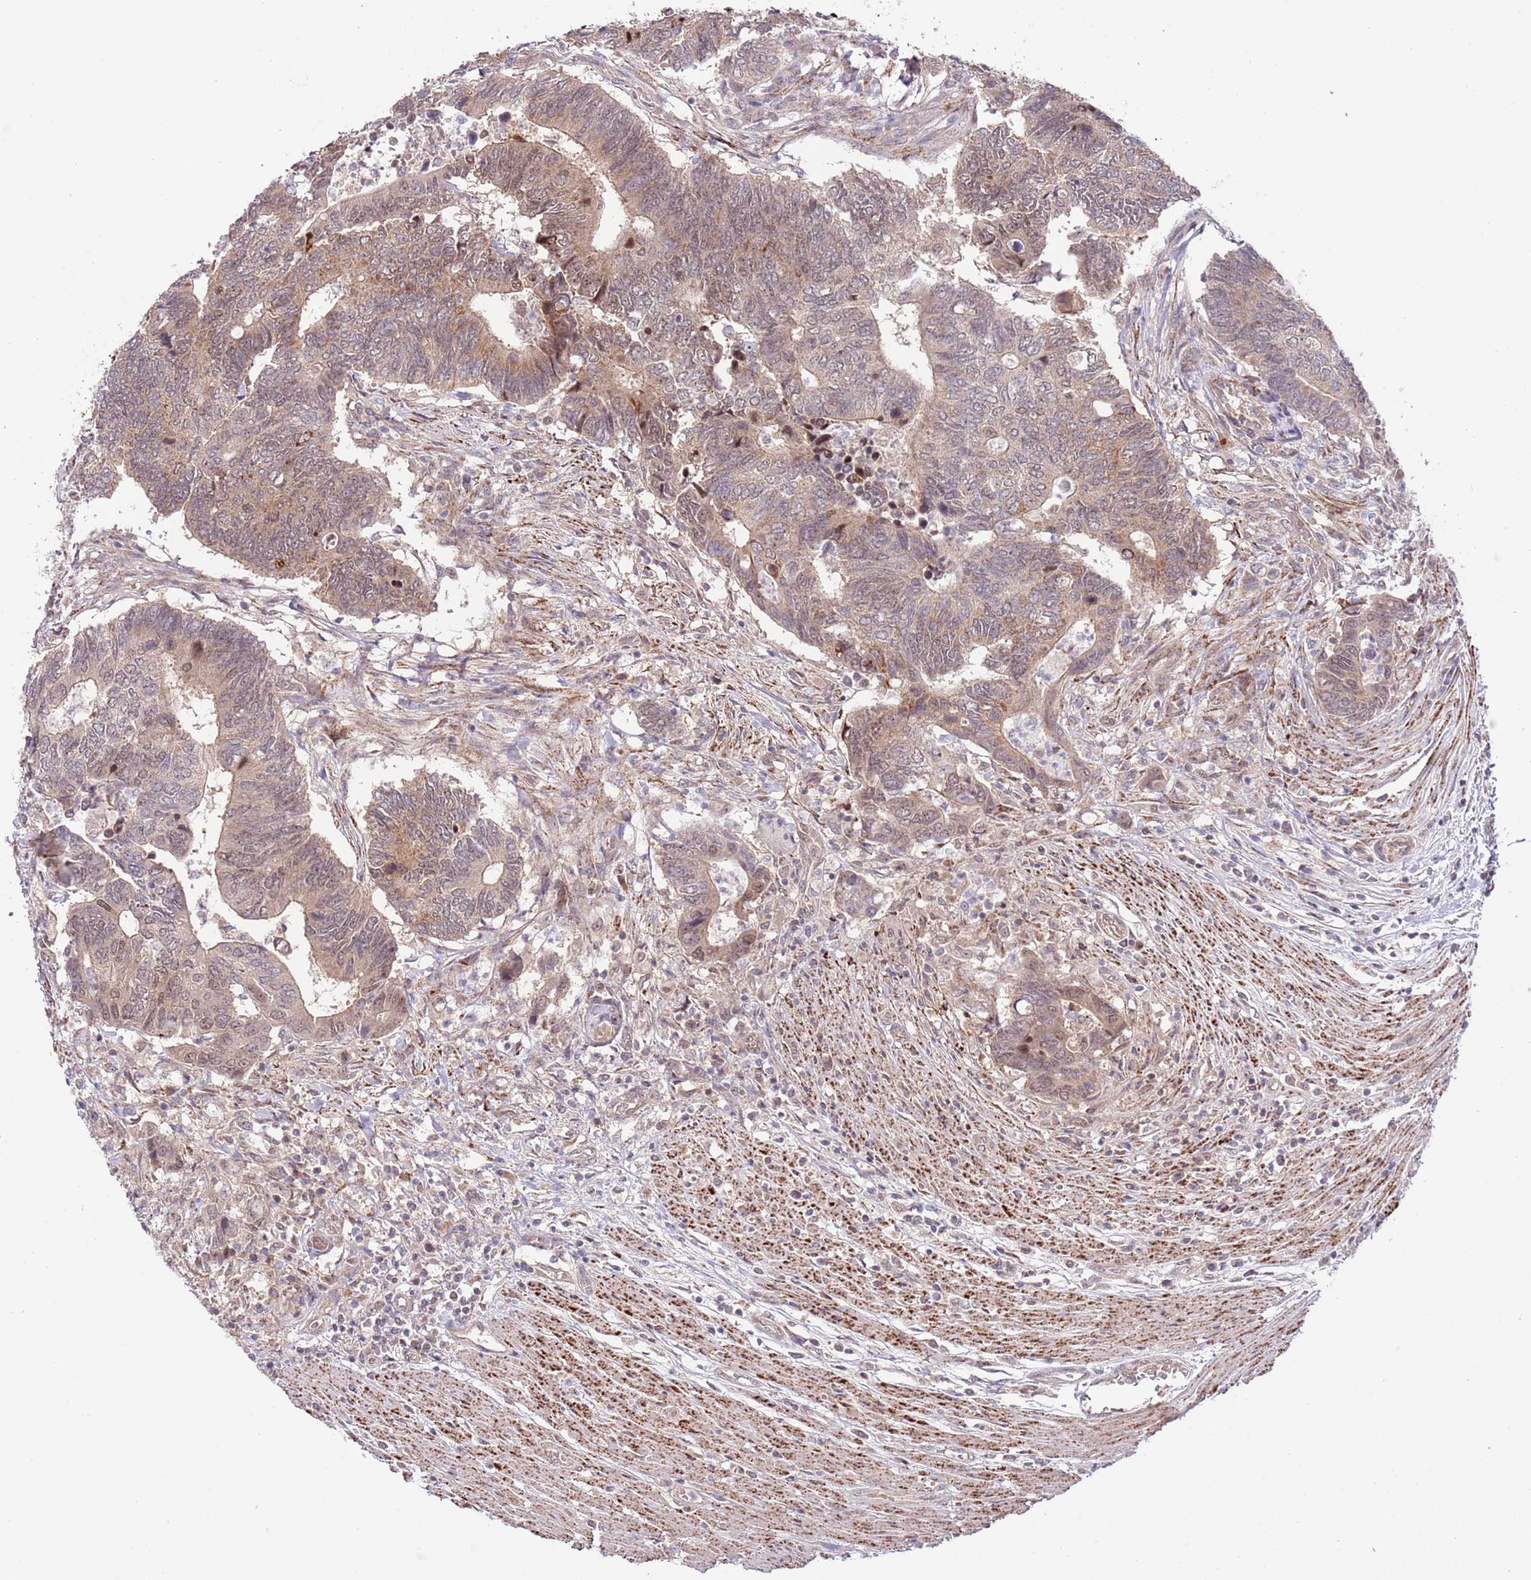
{"staining": {"intensity": "weak", "quantity": ">75%", "location": "cytoplasmic/membranous,nuclear"}, "tissue": "colorectal cancer", "cell_type": "Tumor cells", "image_type": "cancer", "snomed": [{"axis": "morphology", "description": "Adenocarcinoma, NOS"}, {"axis": "topography", "description": "Colon"}], "caption": "Adenocarcinoma (colorectal) tissue displays weak cytoplasmic/membranous and nuclear staining in approximately >75% of tumor cells", "gene": "CHD1", "patient": {"sex": "male", "age": 87}}